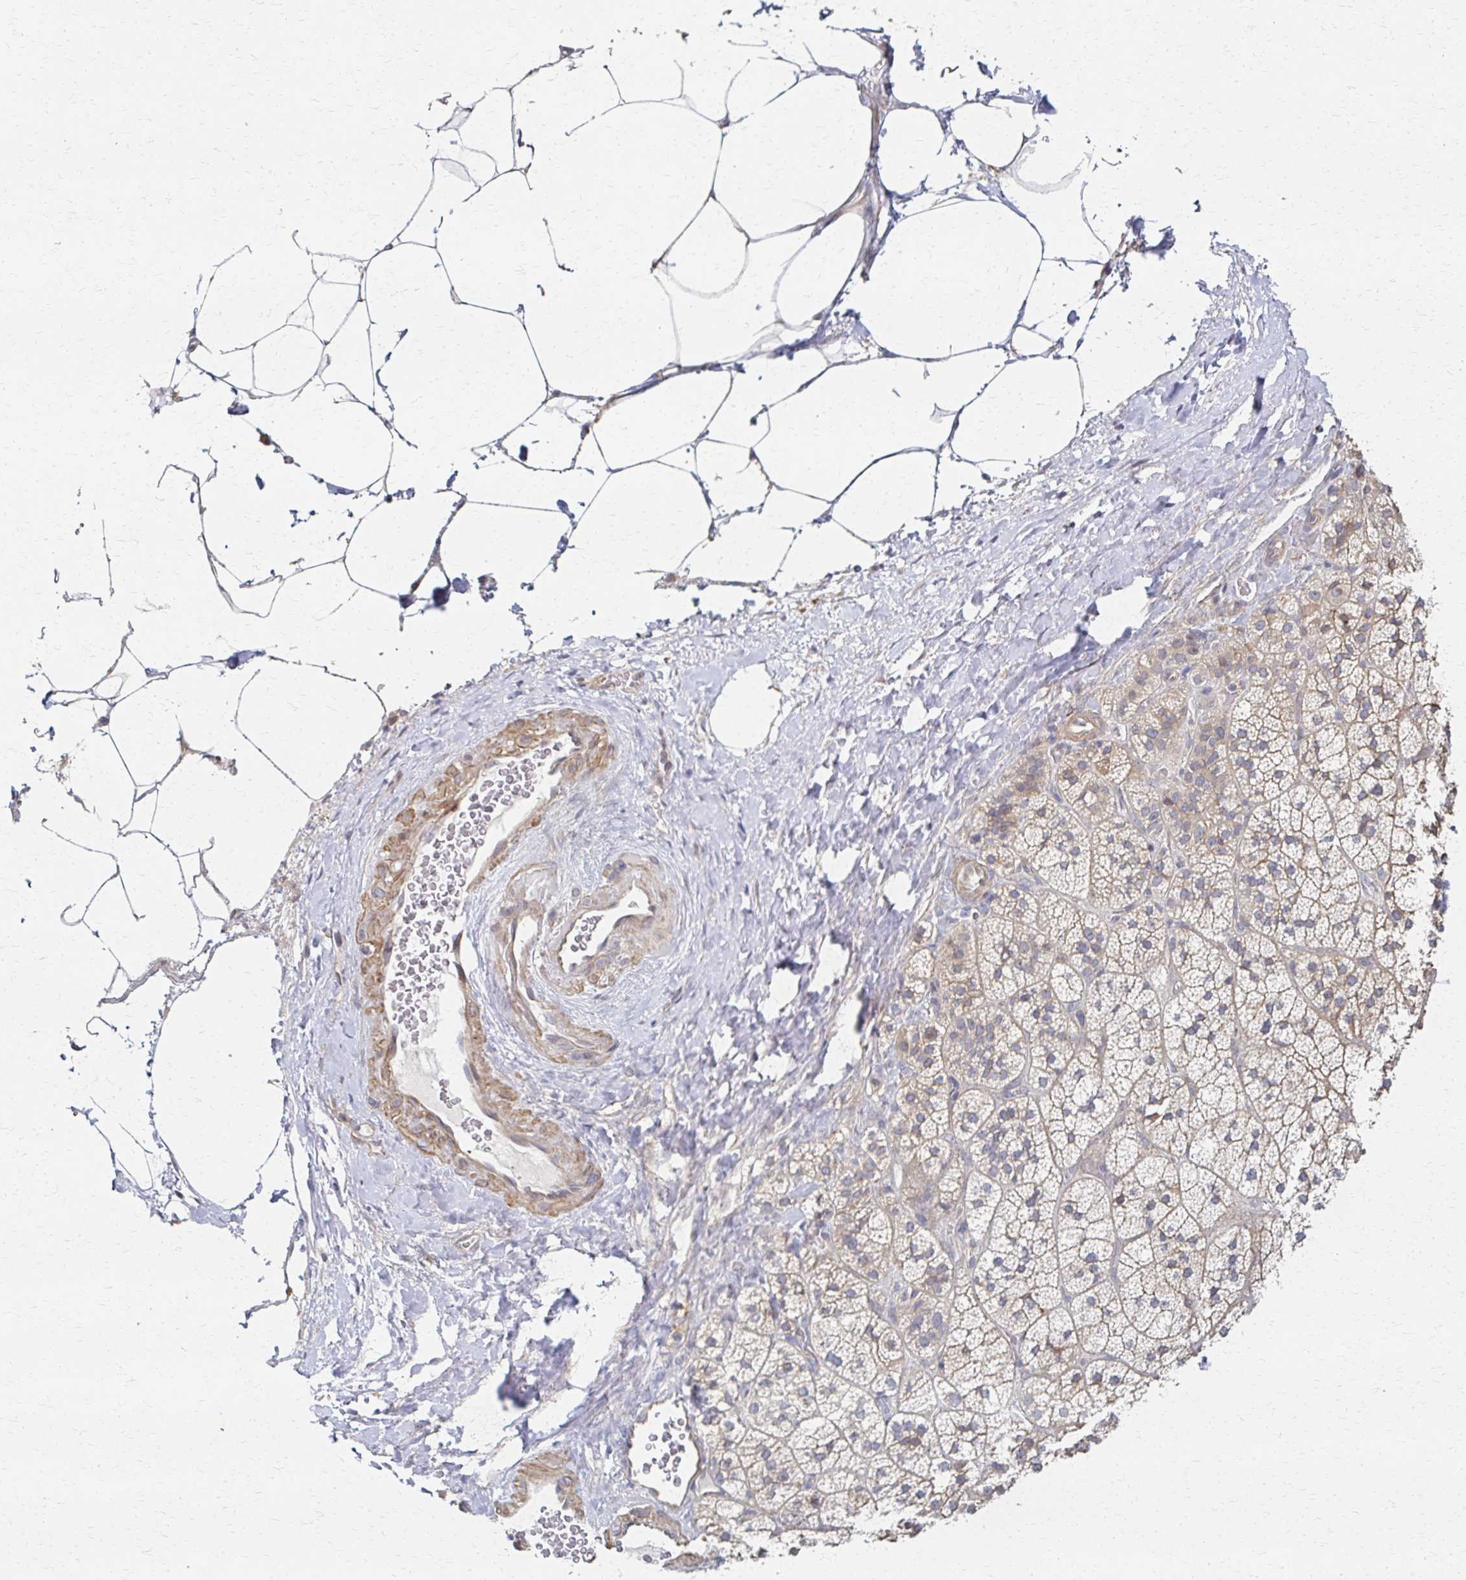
{"staining": {"intensity": "moderate", "quantity": "<25%", "location": "cytoplasmic/membranous"}, "tissue": "adrenal gland", "cell_type": "Glandular cells", "image_type": "normal", "snomed": [{"axis": "morphology", "description": "Normal tissue, NOS"}, {"axis": "topography", "description": "Adrenal gland"}], "caption": "Protein analysis of normal adrenal gland shows moderate cytoplasmic/membranous positivity in about <25% of glandular cells.", "gene": "EOLA1", "patient": {"sex": "male", "age": 57}}